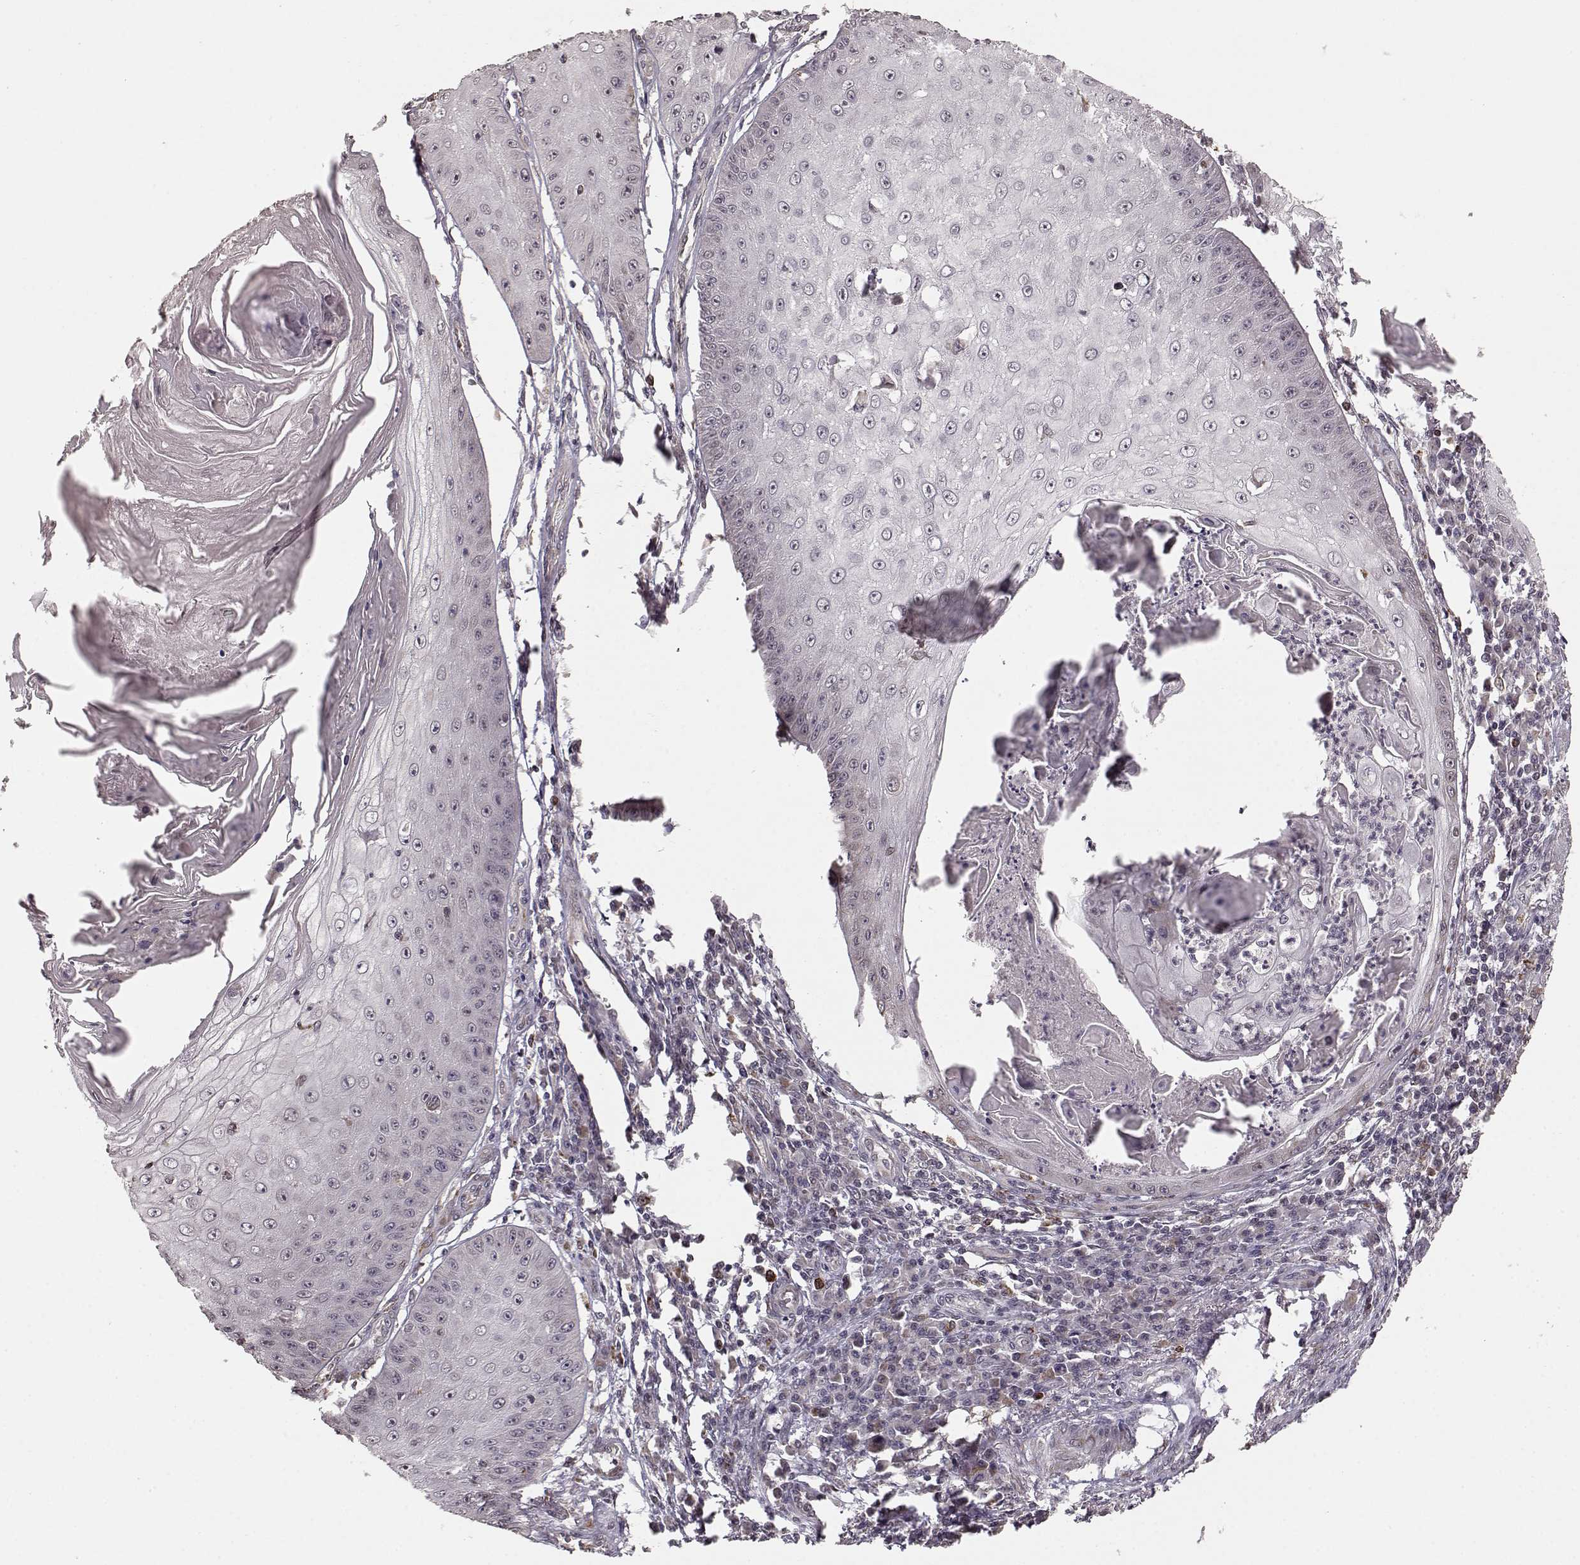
{"staining": {"intensity": "negative", "quantity": "none", "location": "none"}, "tissue": "skin cancer", "cell_type": "Tumor cells", "image_type": "cancer", "snomed": [{"axis": "morphology", "description": "Squamous cell carcinoma, NOS"}, {"axis": "topography", "description": "Skin"}], "caption": "Photomicrograph shows no significant protein staining in tumor cells of squamous cell carcinoma (skin).", "gene": "ELOVL5", "patient": {"sex": "male", "age": 70}}